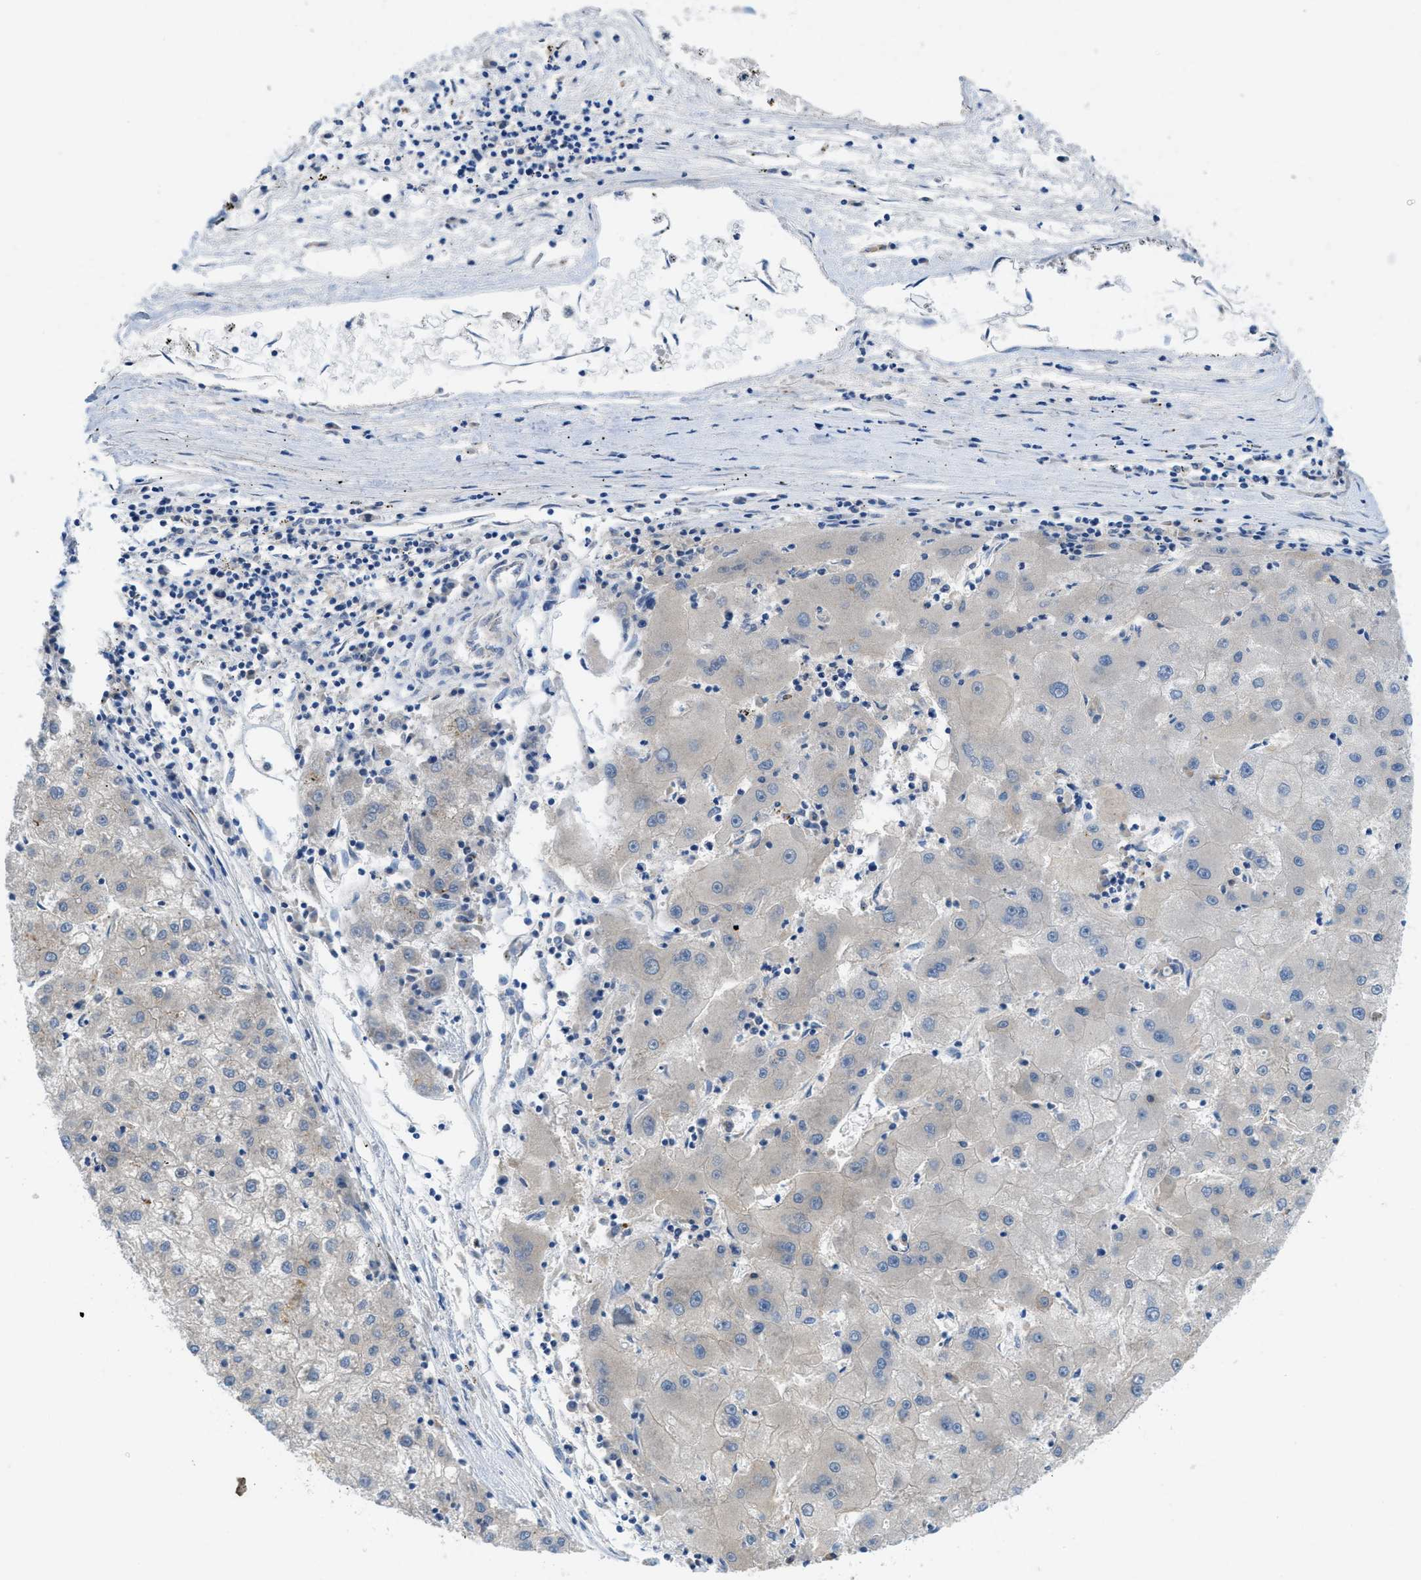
{"staining": {"intensity": "negative", "quantity": "none", "location": "none"}, "tissue": "liver cancer", "cell_type": "Tumor cells", "image_type": "cancer", "snomed": [{"axis": "morphology", "description": "Carcinoma, Hepatocellular, NOS"}, {"axis": "topography", "description": "Liver"}], "caption": "DAB (3,3'-diaminobenzidine) immunohistochemical staining of human liver cancer displays no significant staining in tumor cells.", "gene": "RIPK2", "patient": {"sex": "male", "age": 72}}